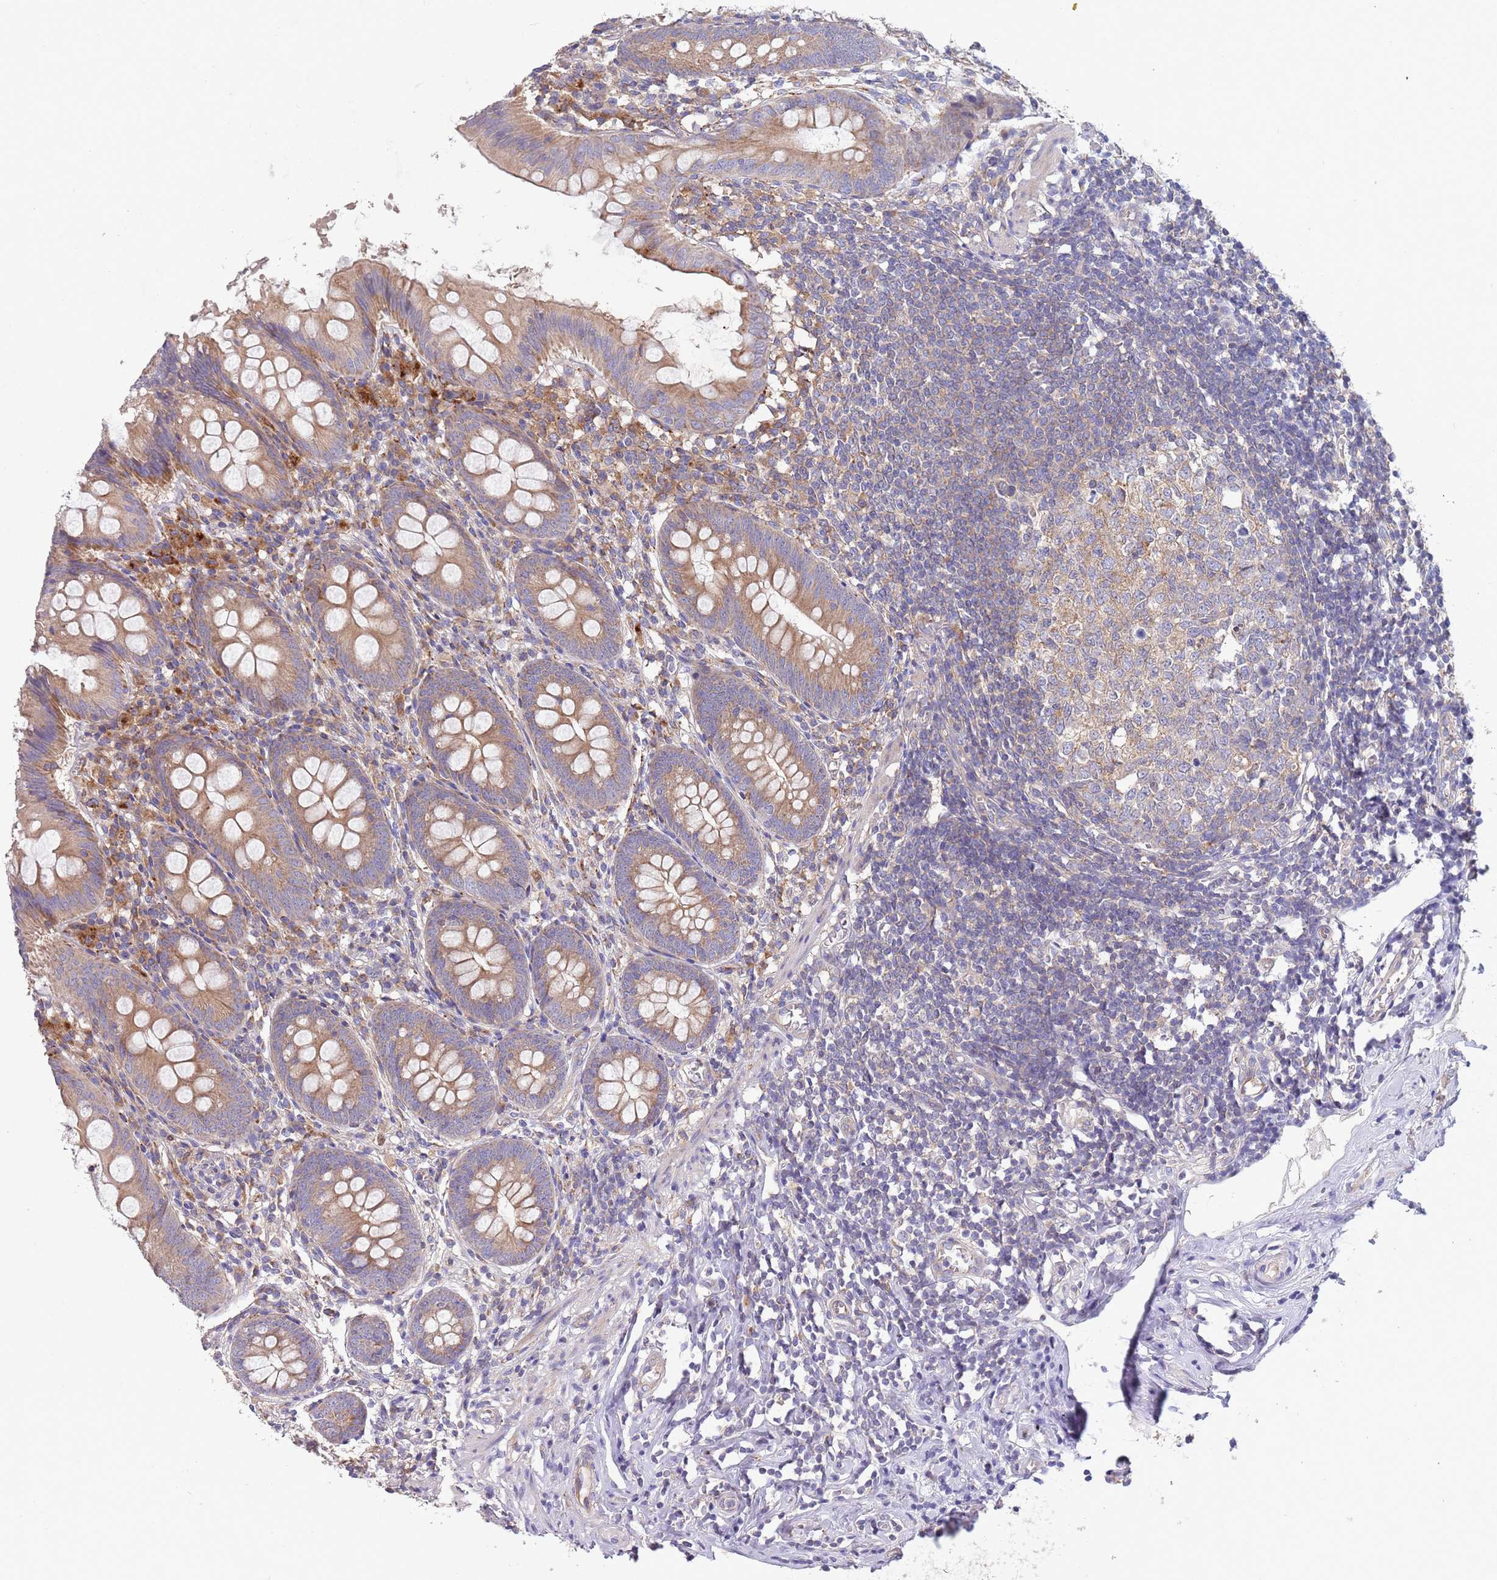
{"staining": {"intensity": "moderate", "quantity": ">75%", "location": "cytoplasmic/membranous"}, "tissue": "appendix", "cell_type": "Glandular cells", "image_type": "normal", "snomed": [{"axis": "morphology", "description": "Normal tissue, NOS"}, {"axis": "topography", "description": "Appendix"}], "caption": "A brown stain labels moderate cytoplasmic/membranous staining of a protein in glandular cells of unremarkable appendix.", "gene": "ARMCX6", "patient": {"sex": "female", "age": 51}}